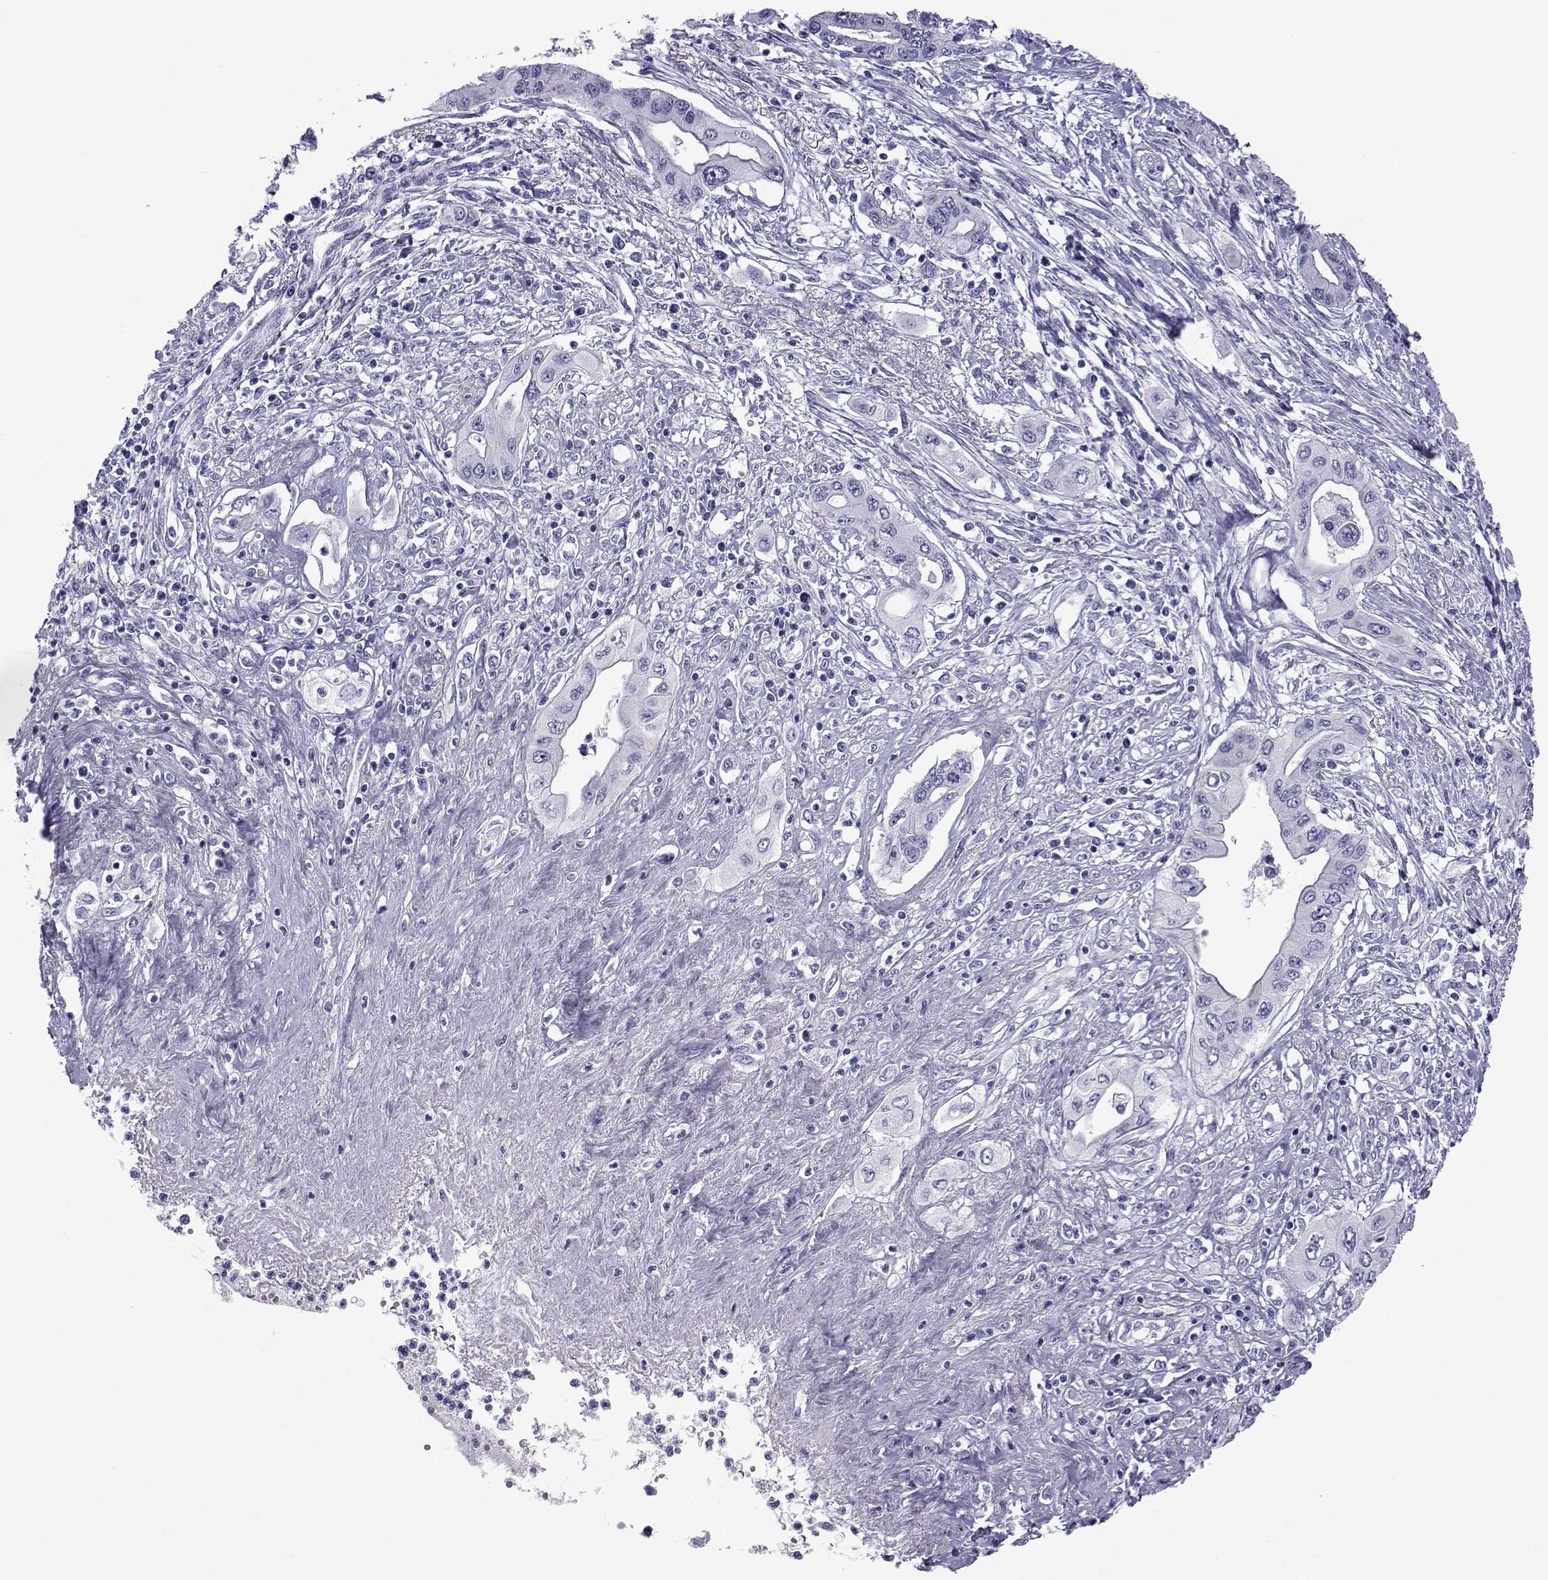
{"staining": {"intensity": "negative", "quantity": "none", "location": "none"}, "tissue": "pancreatic cancer", "cell_type": "Tumor cells", "image_type": "cancer", "snomed": [{"axis": "morphology", "description": "Adenocarcinoma, NOS"}, {"axis": "topography", "description": "Pancreas"}], "caption": "This is an IHC image of adenocarcinoma (pancreatic). There is no staining in tumor cells.", "gene": "COL22A1", "patient": {"sex": "female", "age": 62}}